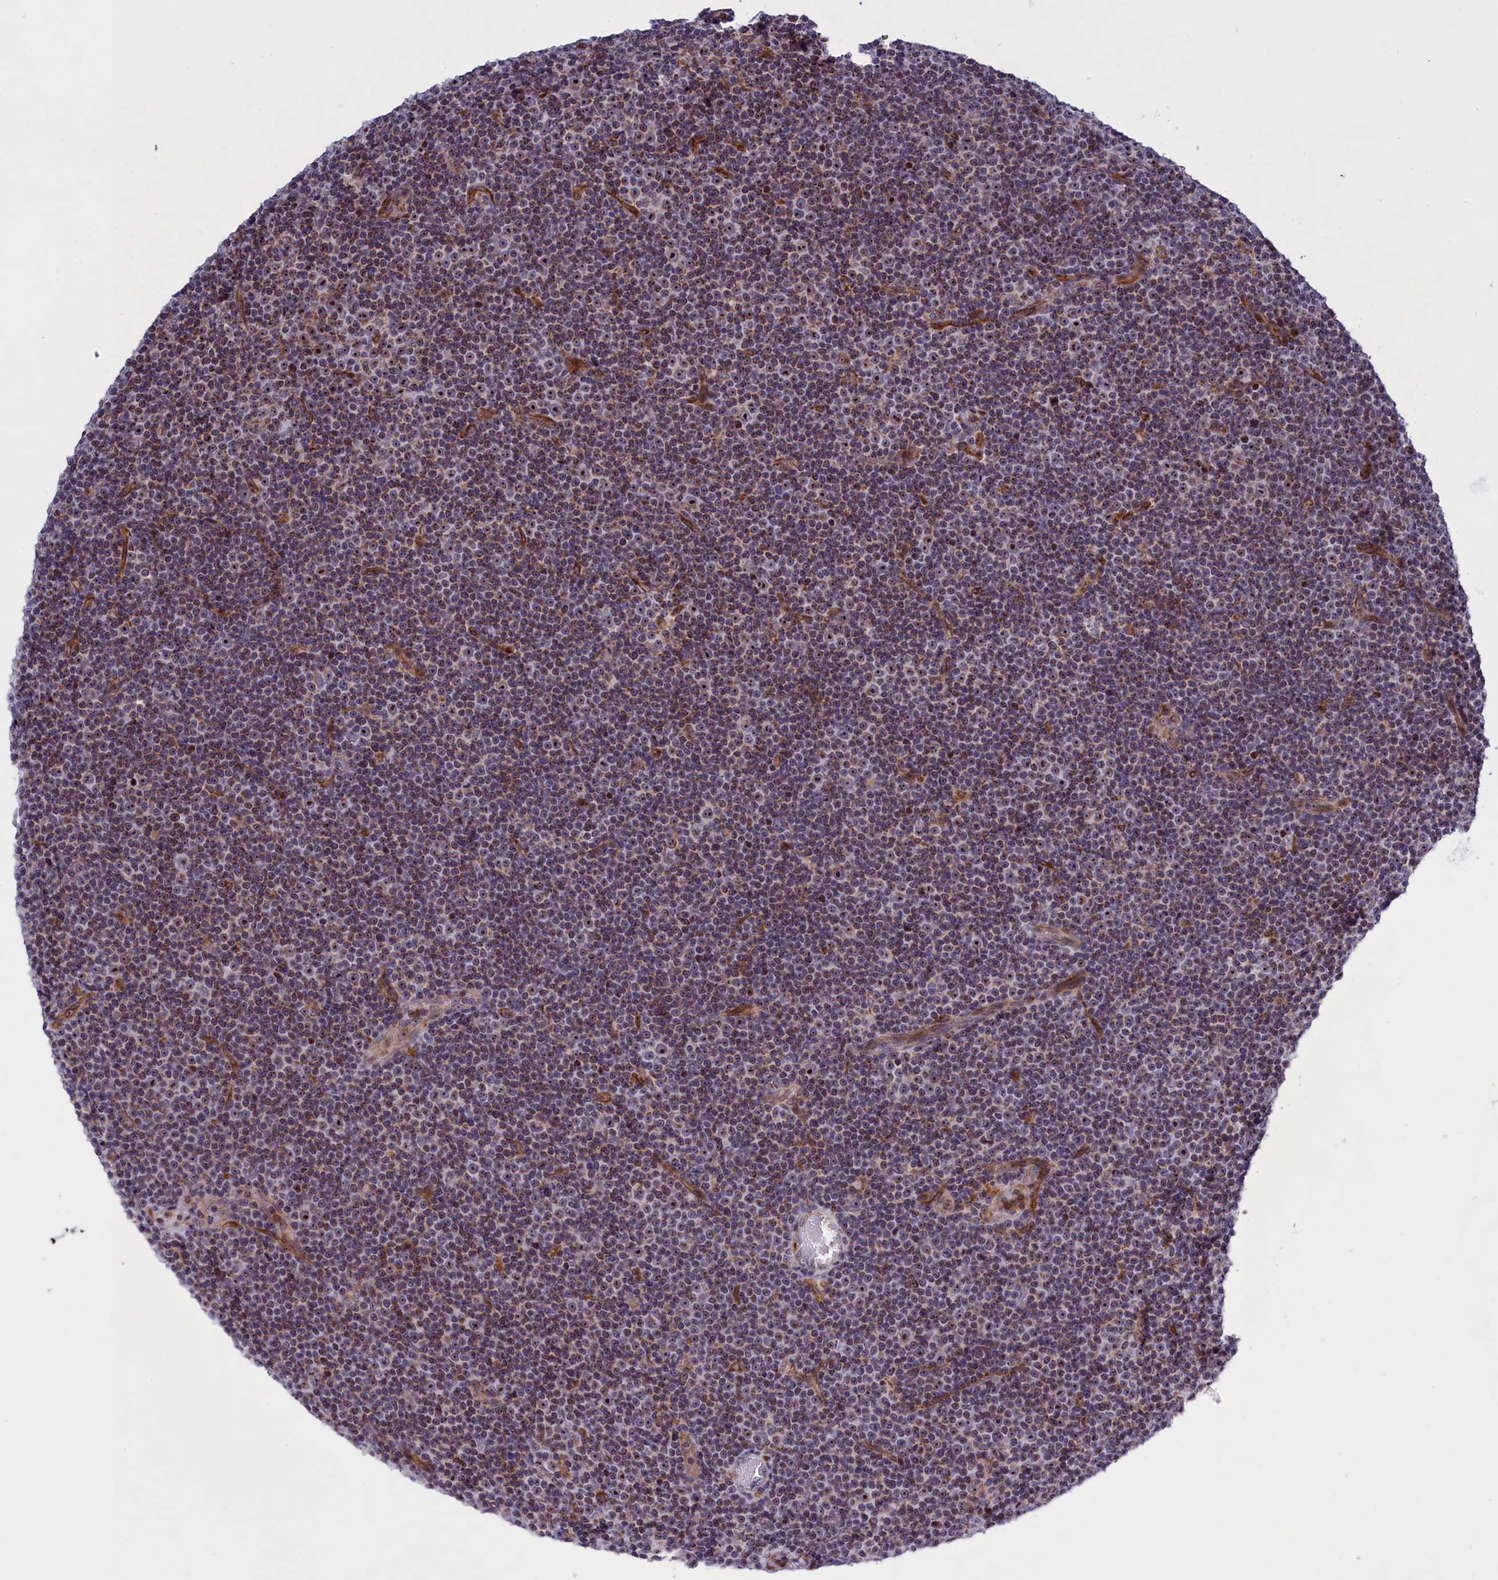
{"staining": {"intensity": "moderate", "quantity": "25%-75%", "location": "nuclear"}, "tissue": "lymphoma", "cell_type": "Tumor cells", "image_type": "cancer", "snomed": [{"axis": "morphology", "description": "Malignant lymphoma, non-Hodgkin's type, Low grade"}, {"axis": "topography", "description": "Lymph node"}], "caption": "A high-resolution image shows immunohistochemistry staining of lymphoma, which exhibits moderate nuclear positivity in approximately 25%-75% of tumor cells.", "gene": "MPND", "patient": {"sex": "female", "age": 67}}